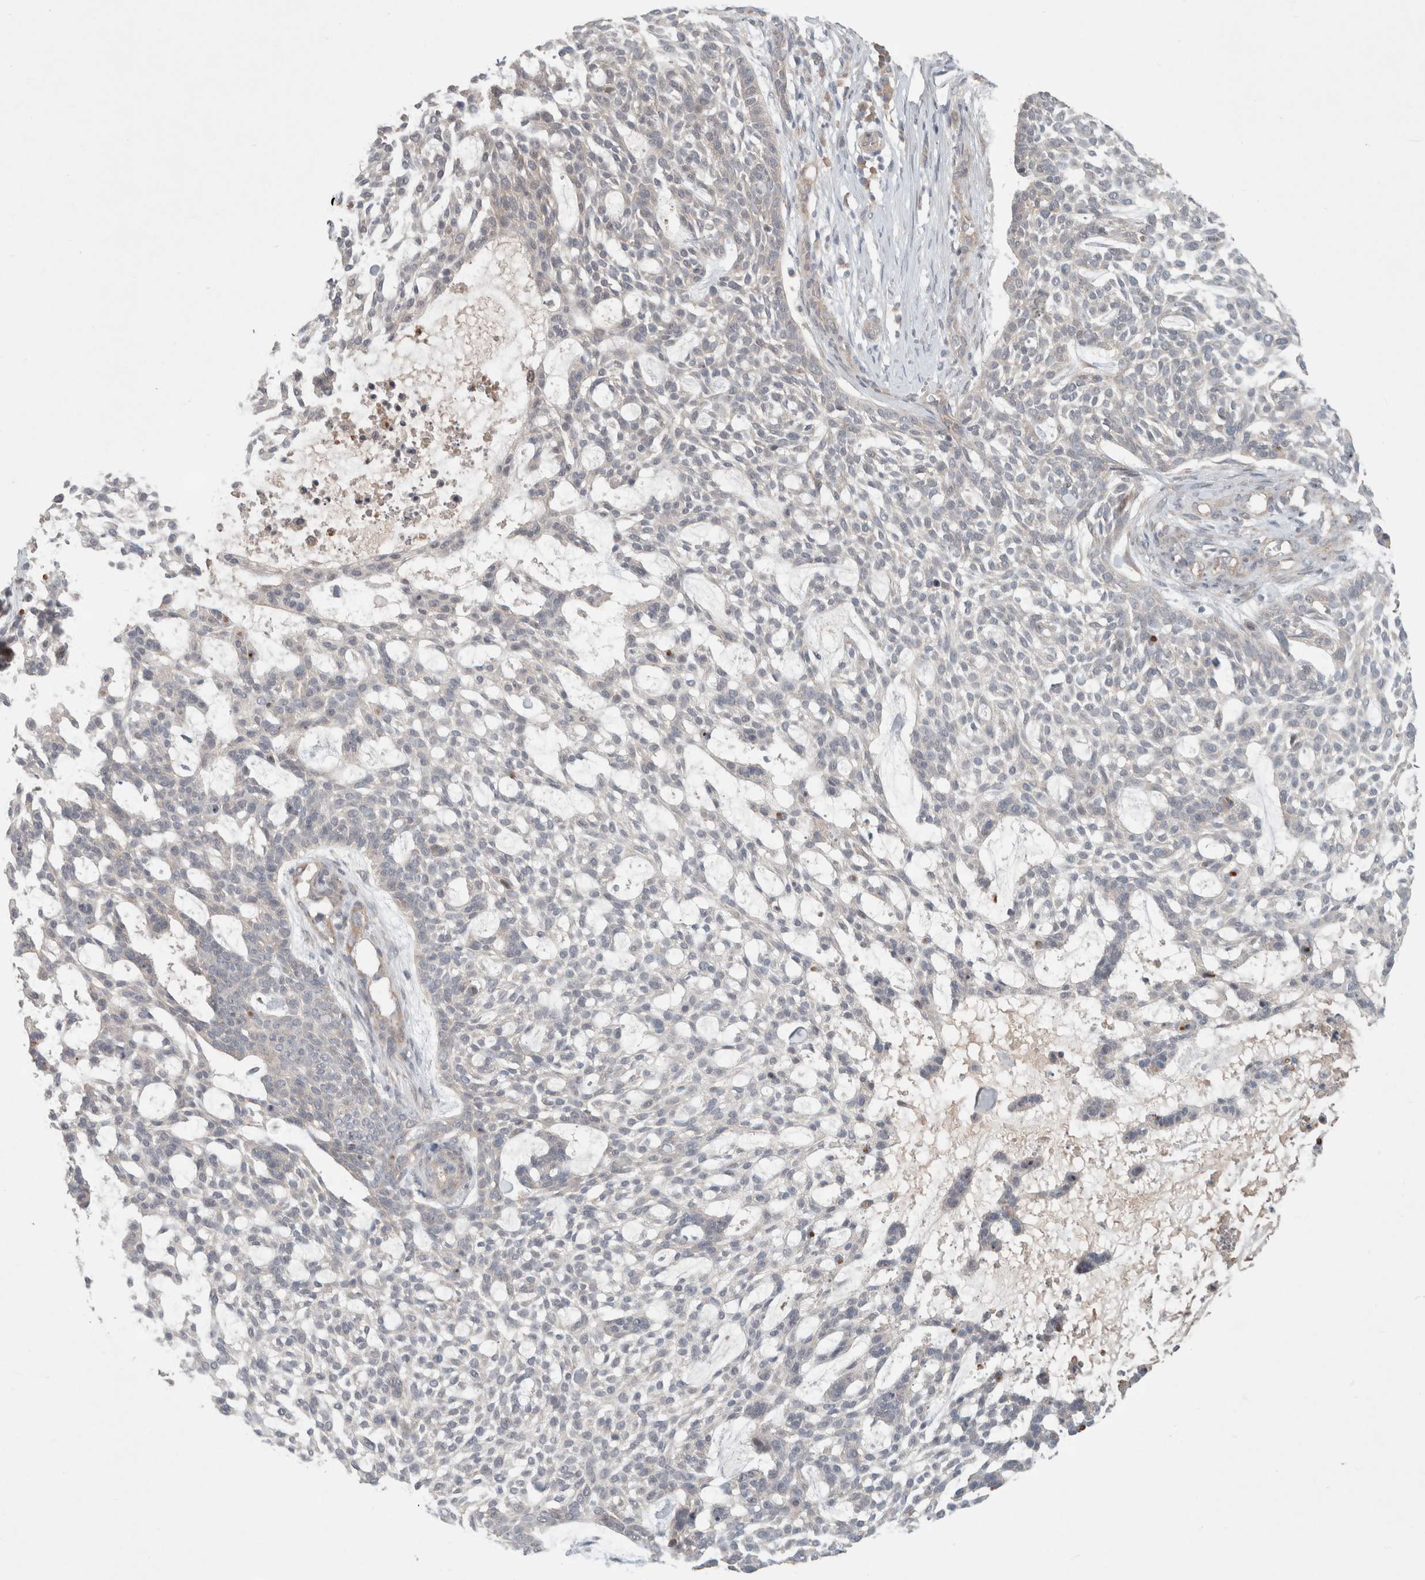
{"staining": {"intensity": "negative", "quantity": "none", "location": "none"}, "tissue": "skin cancer", "cell_type": "Tumor cells", "image_type": "cancer", "snomed": [{"axis": "morphology", "description": "Basal cell carcinoma"}, {"axis": "topography", "description": "Skin"}], "caption": "The IHC image has no significant staining in tumor cells of basal cell carcinoma (skin) tissue.", "gene": "RASAL2", "patient": {"sex": "female", "age": 64}}